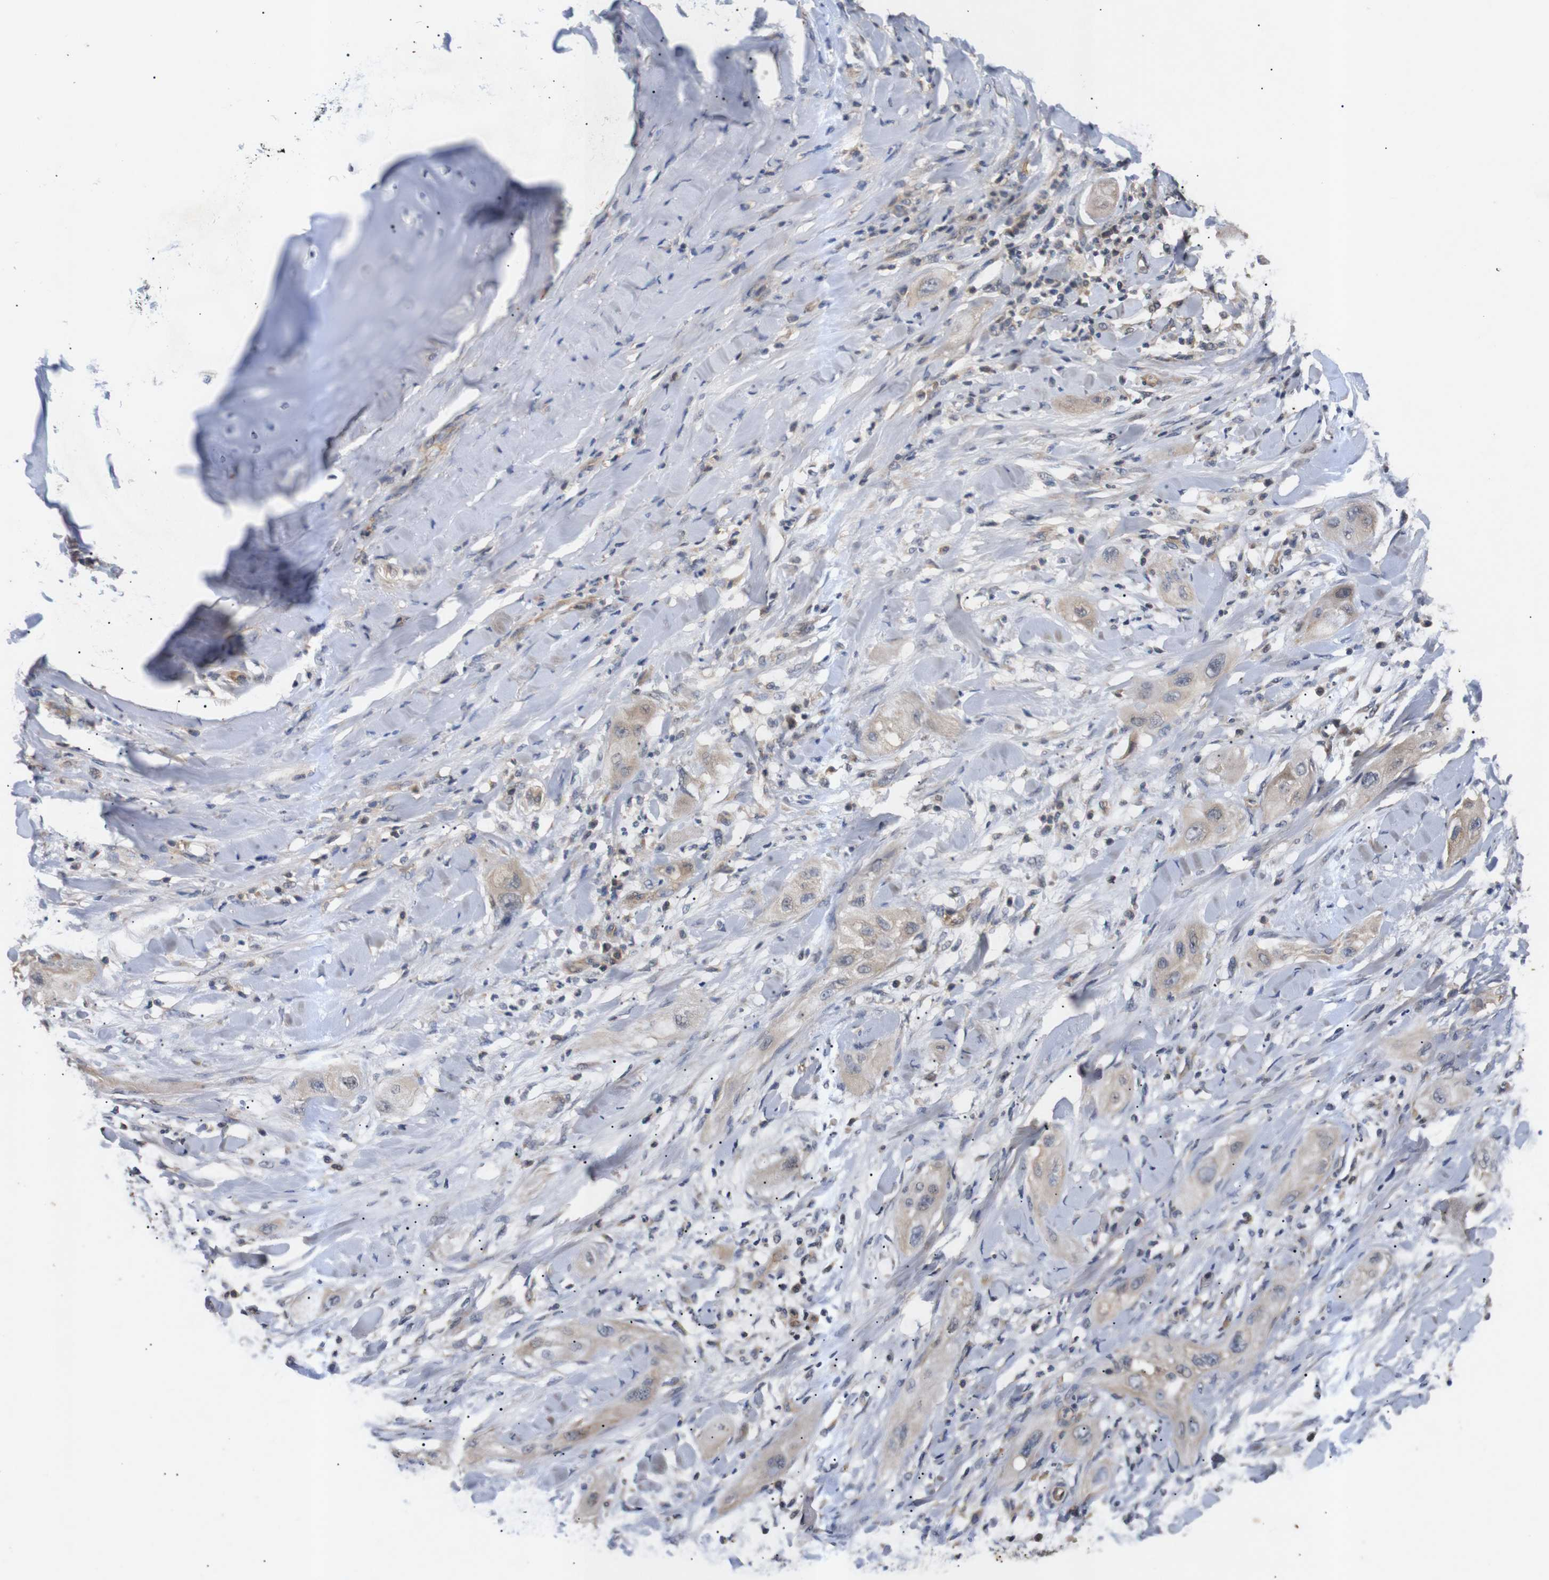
{"staining": {"intensity": "weak", "quantity": ">75%", "location": "cytoplasmic/membranous"}, "tissue": "lung cancer", "cell_type": "Tumor cells", "image_type": "cancer", "snomed": [{"axis": "morphology", "description": "Squamous cell carcinoma, NOS"}, {"axis": "topography", "description": "Lung"}], "caption": "Immunohistochemical staining of lung squamous cell carcinoma exhibits low levels of weak cytoplasmic/membranous staining in about >75% of tumor cells. (brown staining indicates protein expression, while blue staining denotes nuclei).", "gene": "RIPK1", "patient": {"sex": "female", "age": 47}}